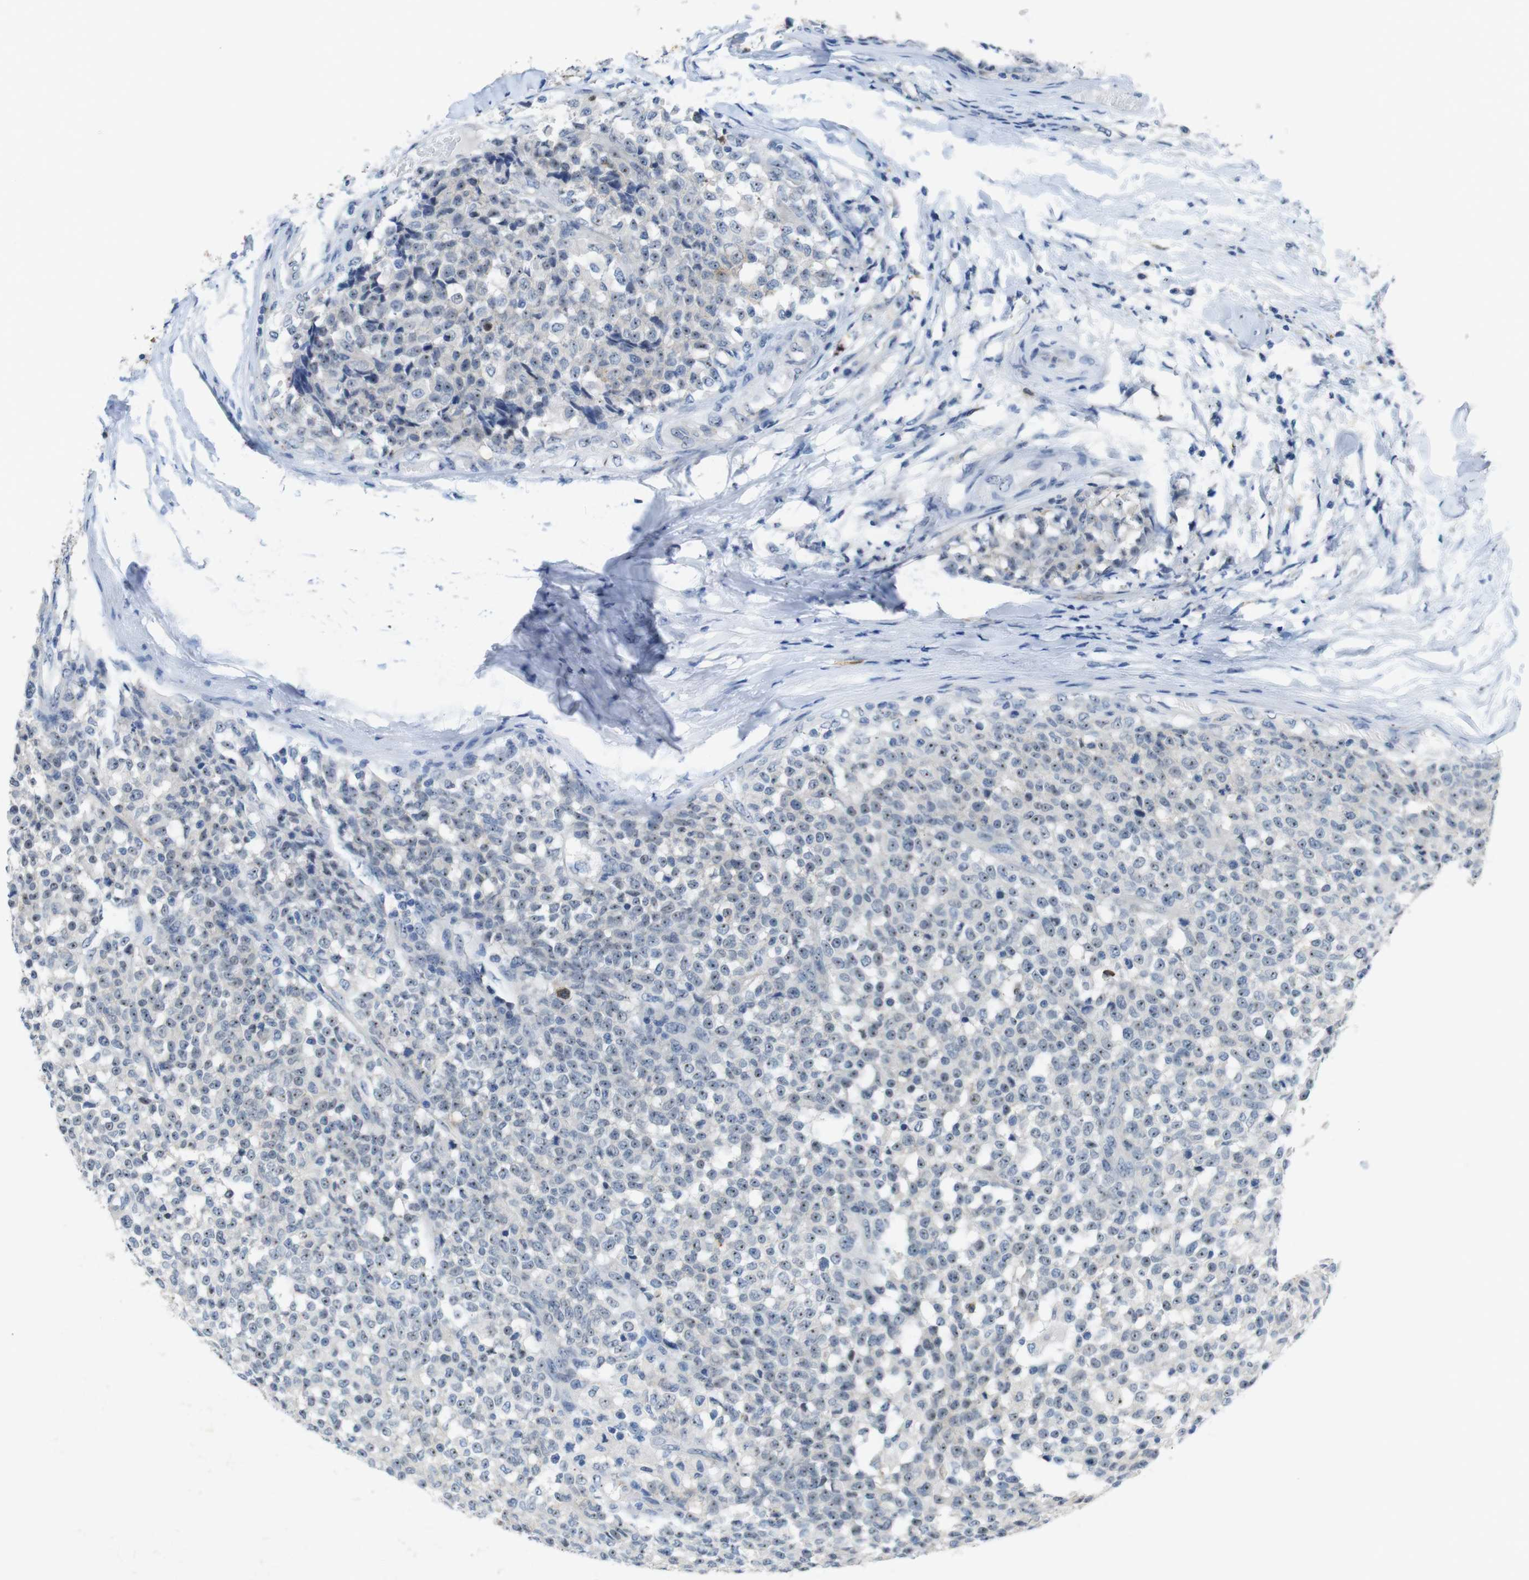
{"staining": {"intensity": "negative", "quantity": "none", "location": "none"}, "tissue": "testis cancer", "cell_type": "Tumor cells", "image_type": "cancer", "snomed": [{"axis": "morphology", "description": "Seminoma, NOS"}, {"axis": "topography", "description": "Testis"}], "caption": "Immunohistochemistry (IHC) histopathology image of neoplastic tissue: testis cancer stained with DAB (3,3'-diaminobenzidine) reveals no significant protein staining in tumor cells.", "gene": "TJP3", "patient": {"sex": "male", "age": 59}}